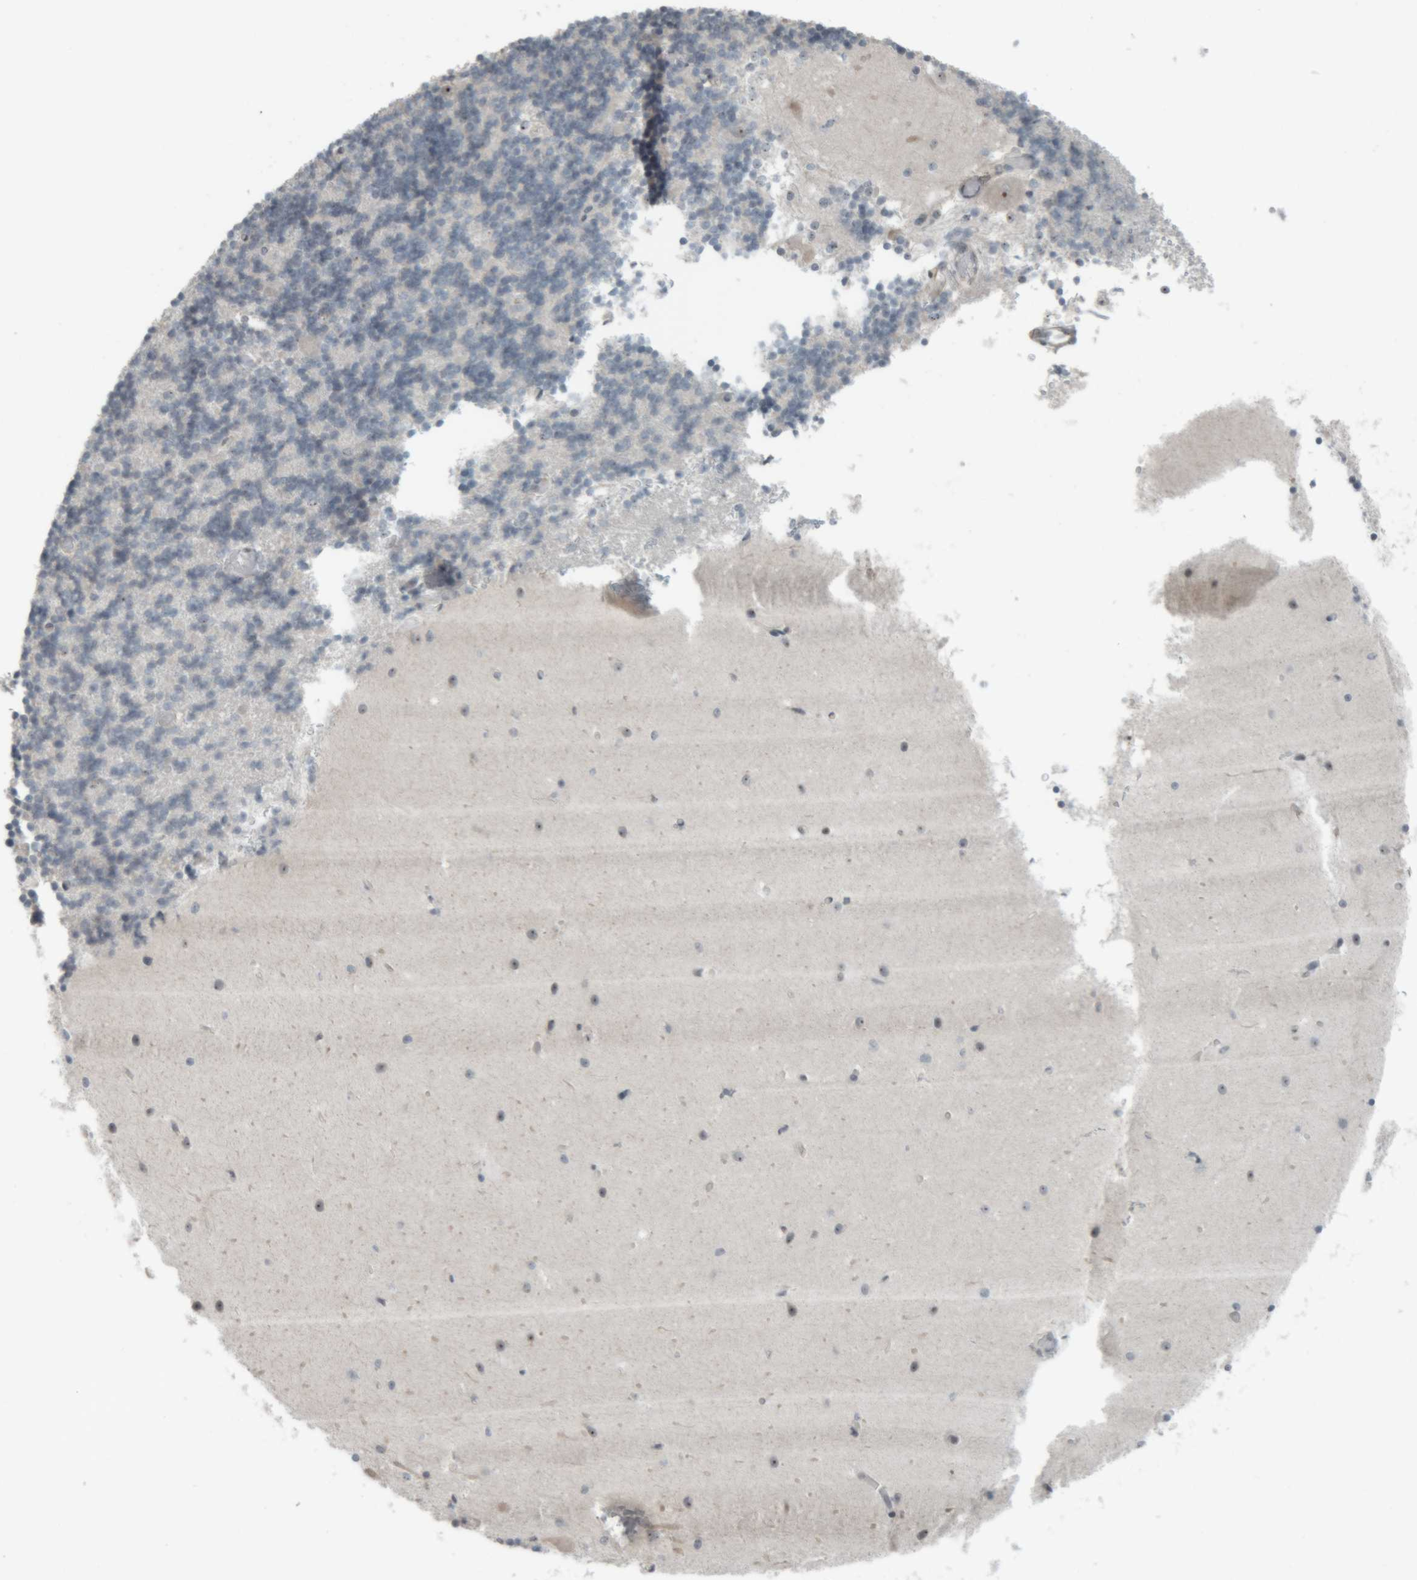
{"staining": {"intensity": "negative", "quantity": "none", "location": "none"}, "tissue": "cerebellum", "cell_type": "Cells in granular layer", "image_type": "normal", "snomed": [{"axis": "morphology", "description": "Normal tissue, NOS"}, {"axis": "topography", "description": "Cerebellum"}], "caption": "Immunohistochemistry (IHC) of benign cerebellum shows no staining in cells in granular layer. (DAB (3,3'-diaminobenzidine) immunohistochemistry with hematoxylin counter stain).", "gene": "RPF1", "patient": {"sex": "male", "age": 37}}